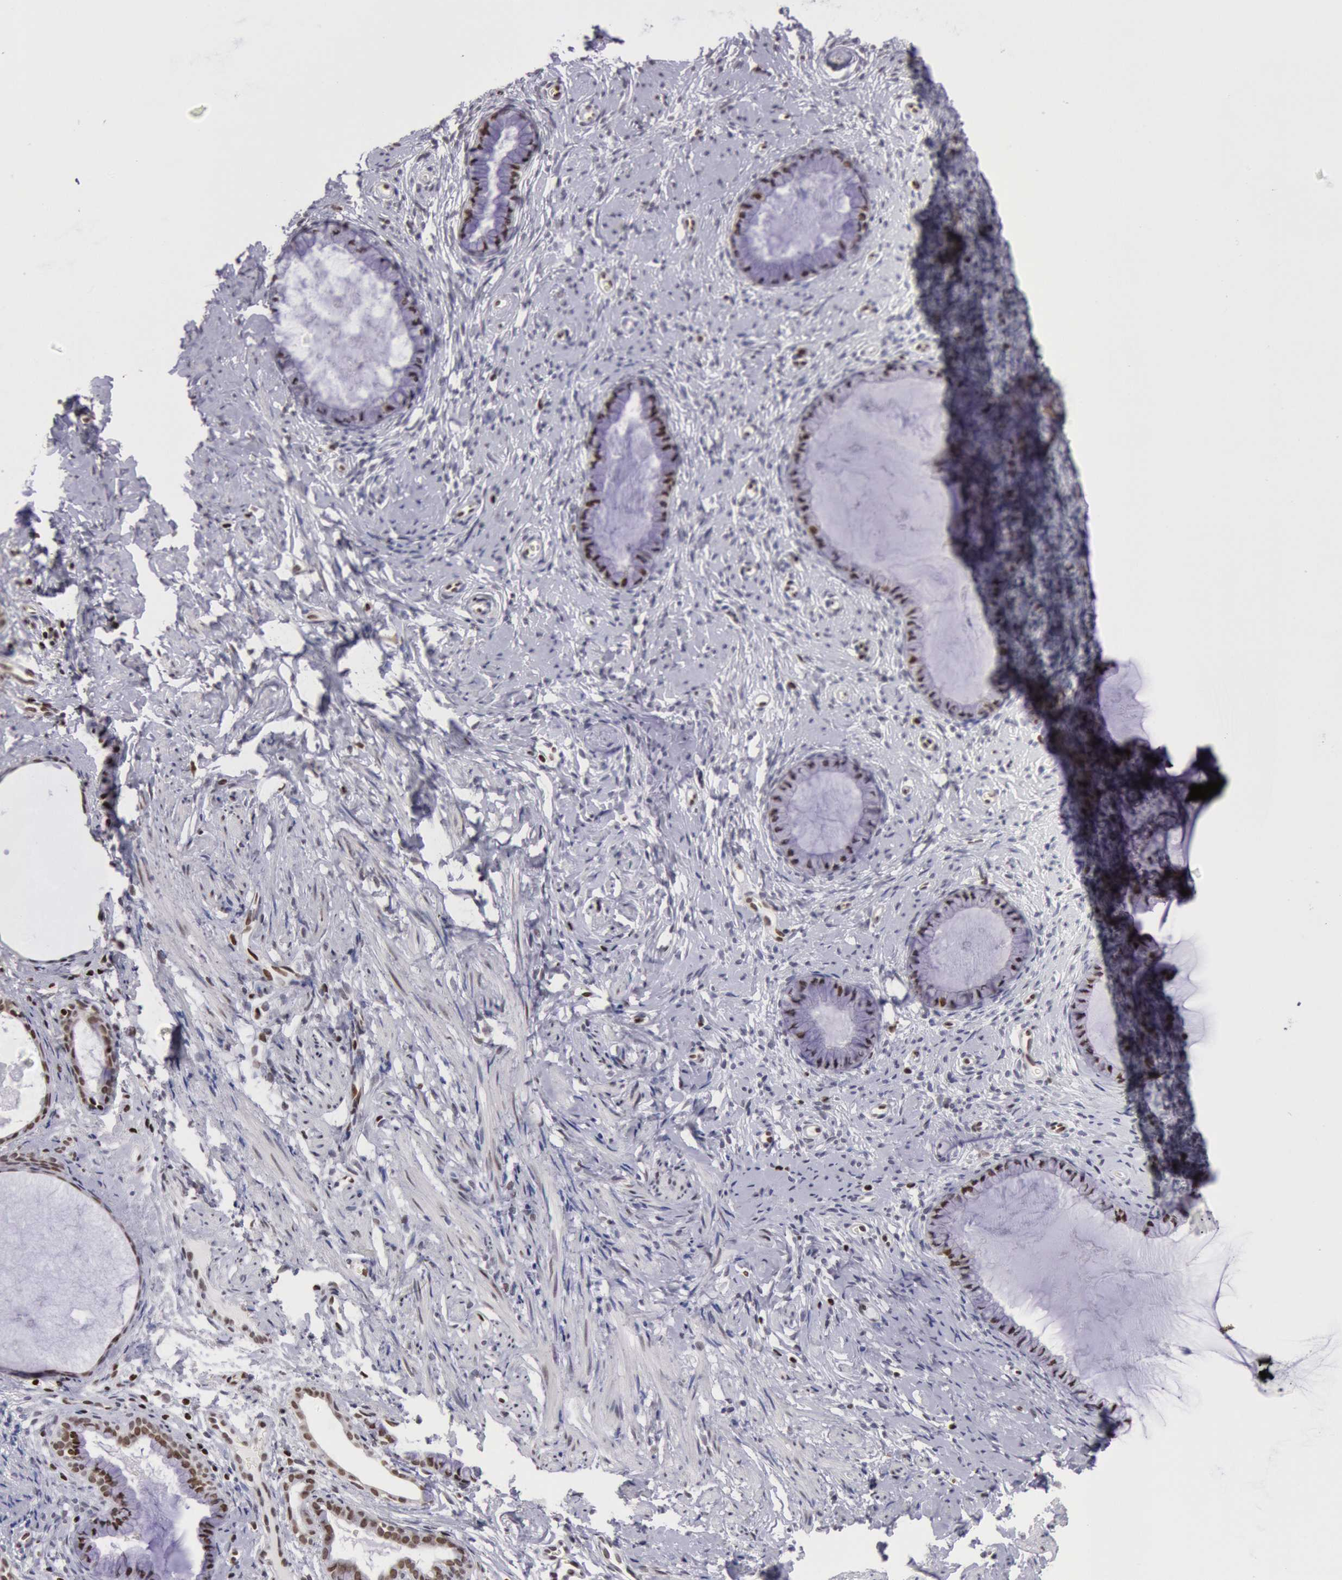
{"staining": {"intensity": "strong", "quantity": ">75%", "location": "nuclear"}, "tissue": "cervix", "cell_type": "Glandular cells", "image_type": "normal", "snomed": [{"axis": "morphology", "description": "Normal tissue, NOS"}, {"axis": "topography", "description": "Cervix"}], "caption": "Immunohistochemistry histopathology image of benign cervix: cervix stained using immunohistochemistry (IHC) displays high levels of strong protein expression localized specifically in the nuclear of glandular cells, appearing as a nuclear brown color.", "gene": "NKAP", "patient": {"sex": "female", "age": 70}}